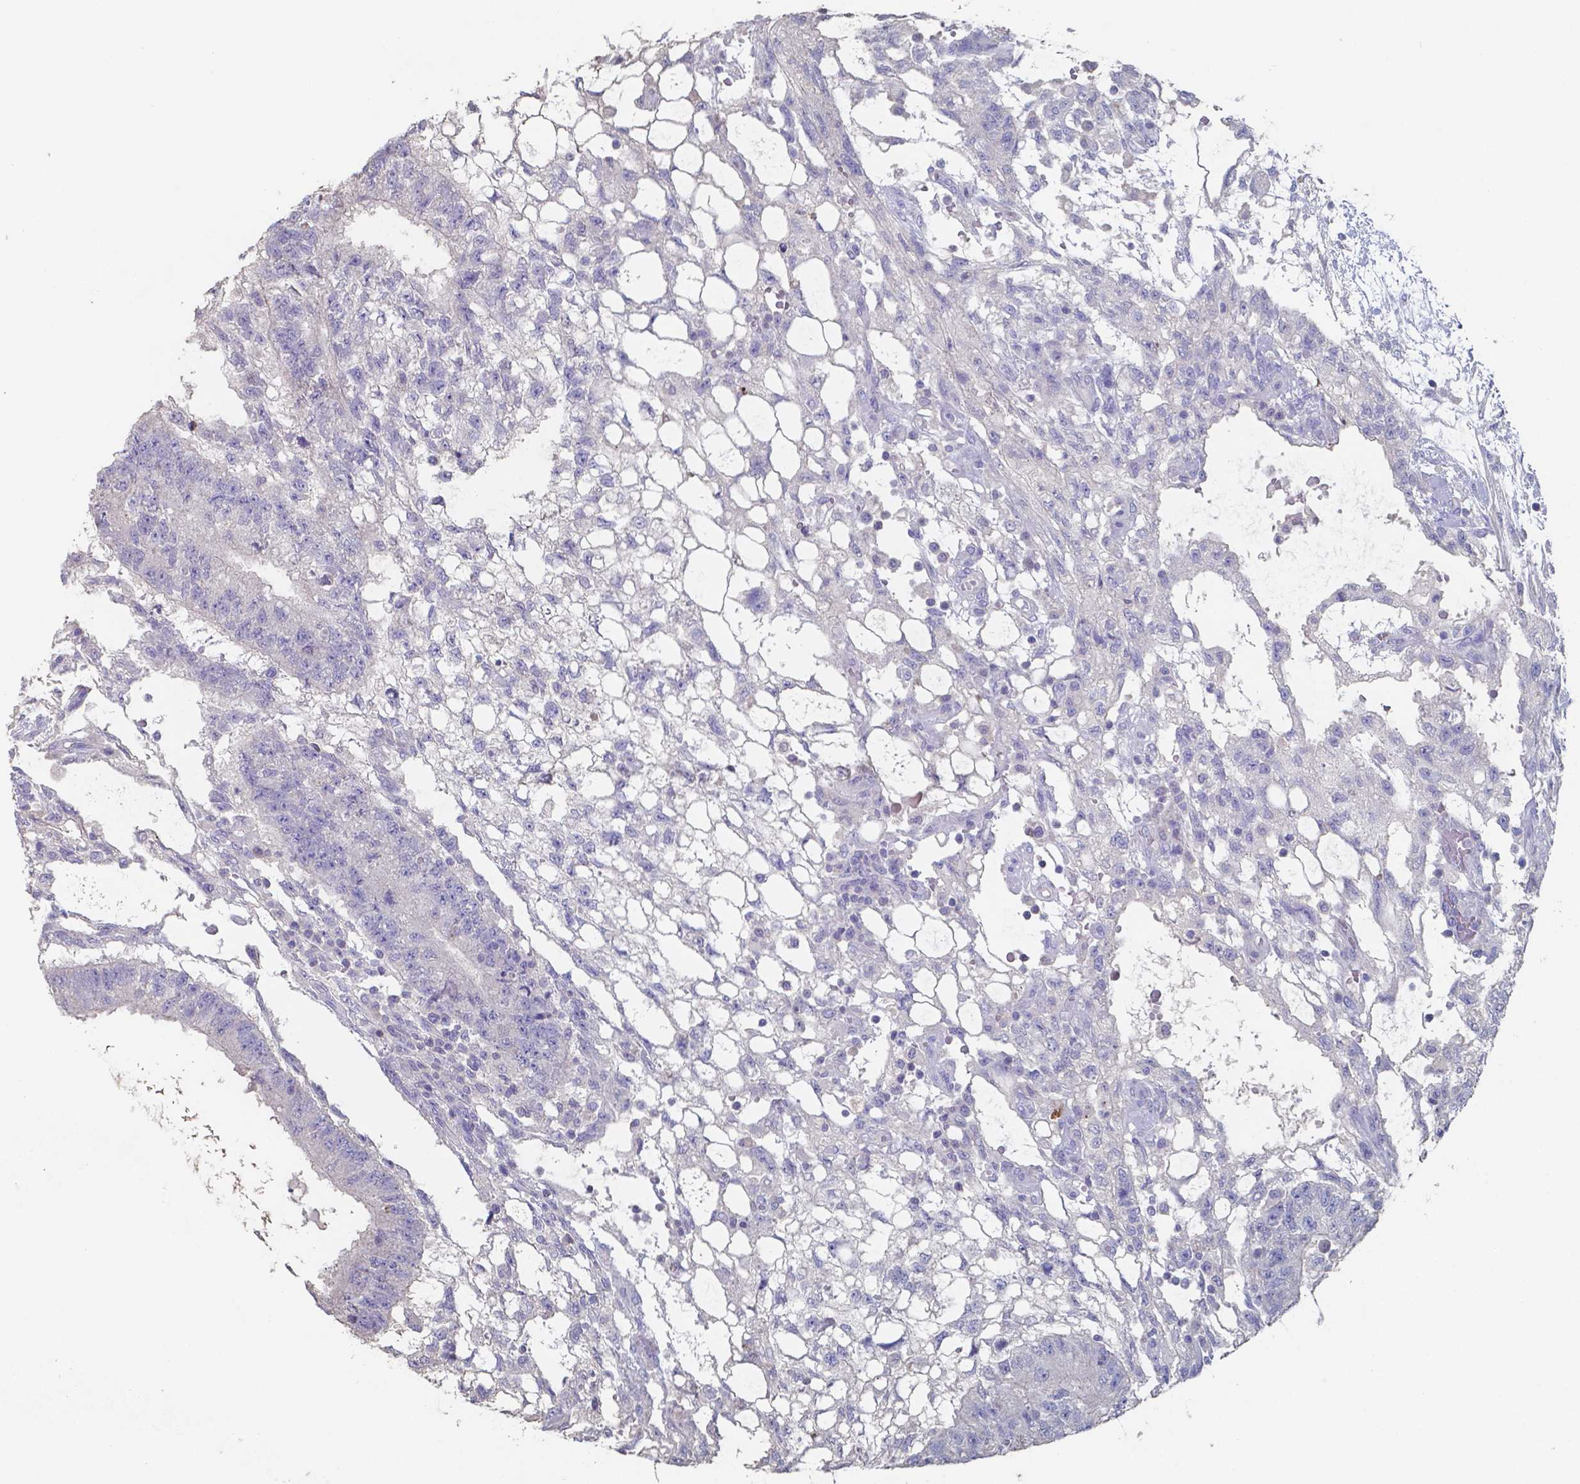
{"staining": {"intensity": "negative", "quantity": "none", "location": "none"}, "tissue": "testis cancer", "cell_type": "Tumor cells", "image_type": "cancer", "snomed": [{"axis": "morphology", "description": "Carcinoma, Embryonal, NOS"}, {"axis": "topography", "description": "Testis"}], "caption": "There is no significant staining in tumor cells of testis cancer.", "gene": "FOXJ1", "patient": {"sex": "male", "age": 32}}